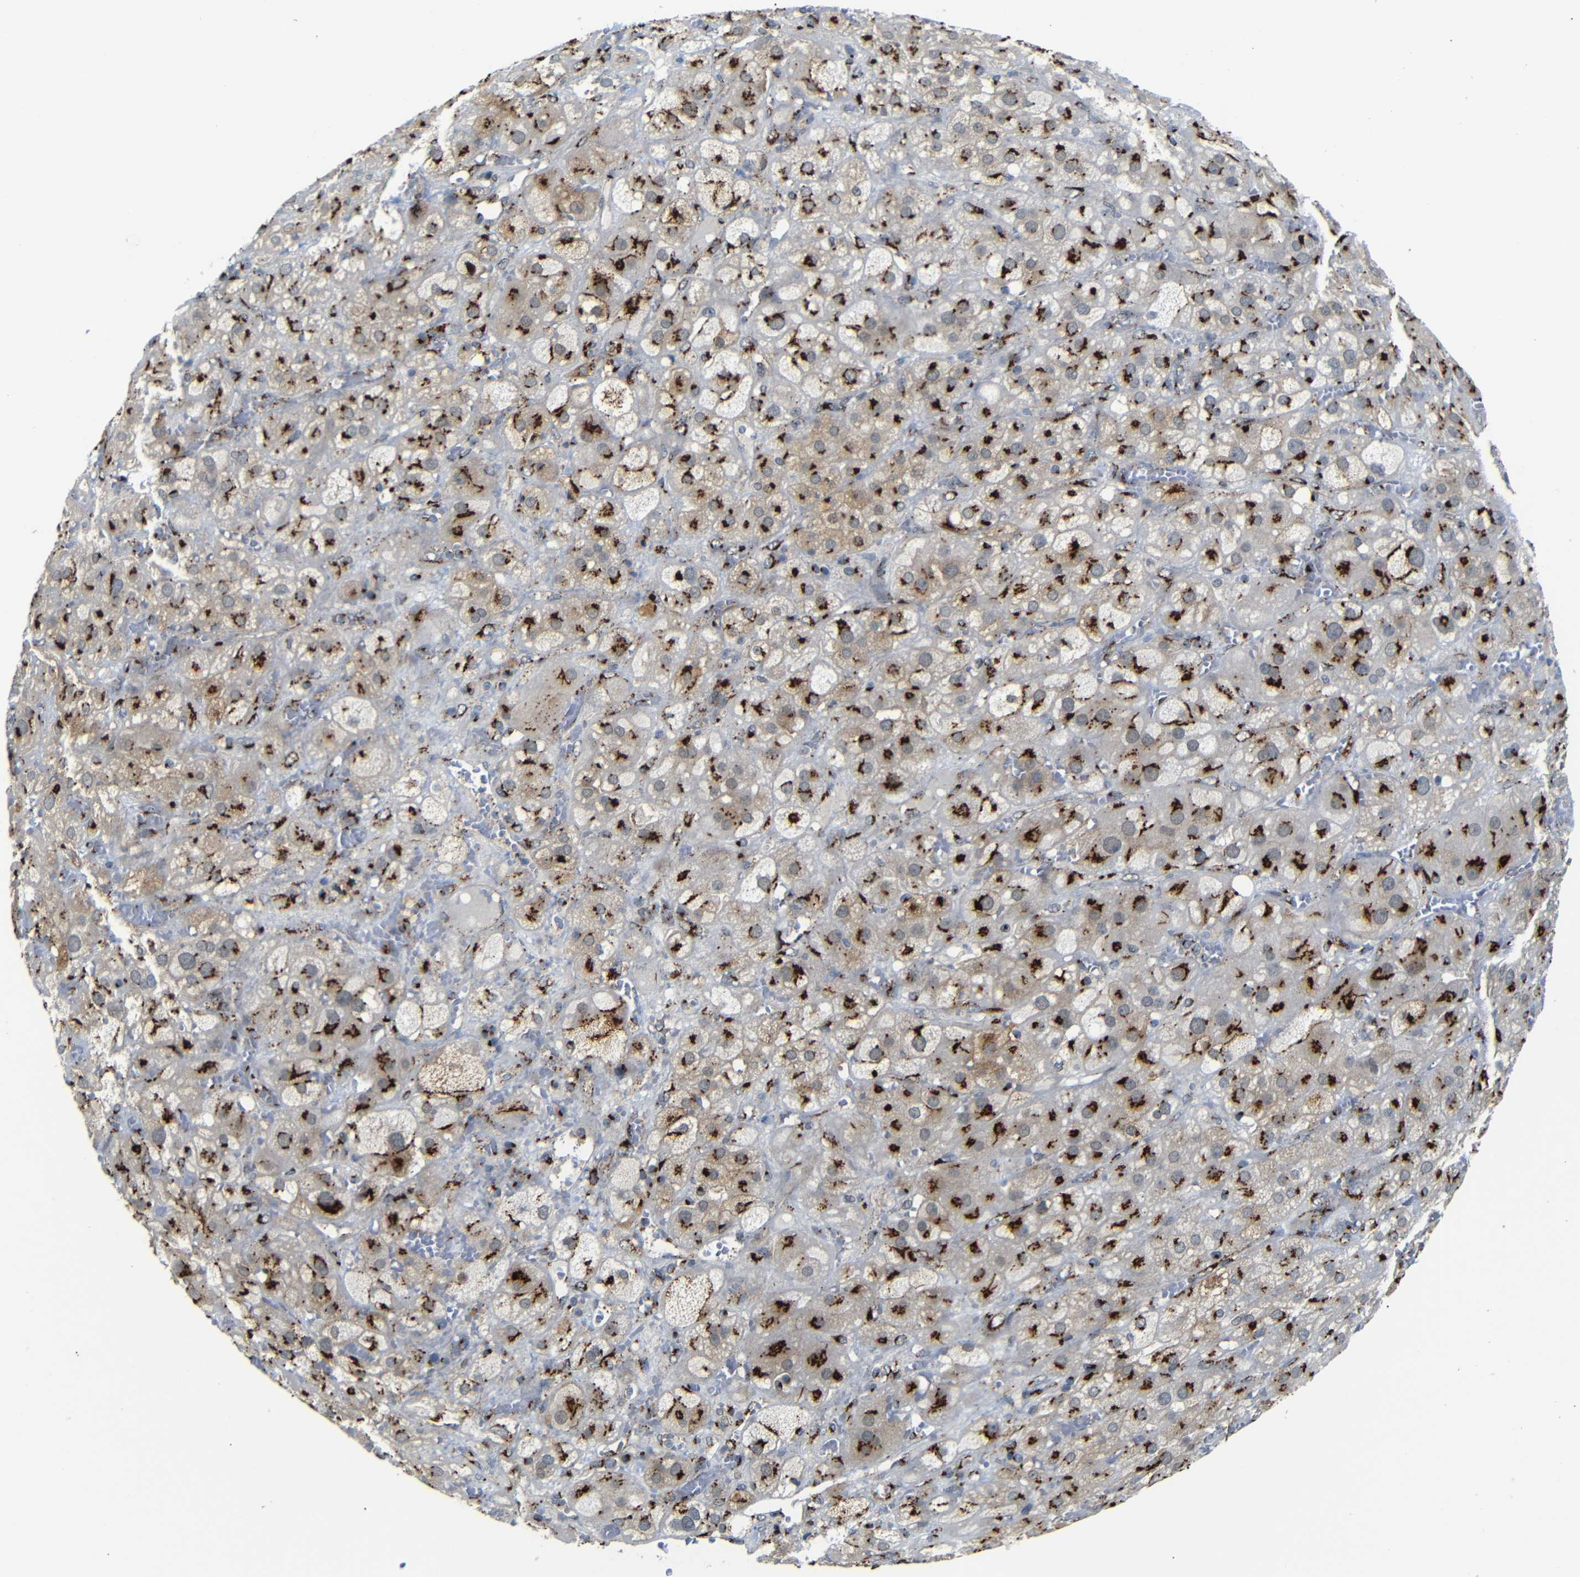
{"staining": {"intensity": "strong", "quantity": ">75%", "location": "cytoplasmic/membranous"}, "tissue": "adrenal gland", "cell_type": "Glandular cells", "image_type": "normal", "snomed": [{"axis": "morphology", "description": "Normal tissue, NOS"}, {"axis": "topography", "description": "Adrenal gland"}], "caption": "Protein expression analysis of benign adrenal gland displays strong cytoplasmic/membranous positivity in about >75% of glandular cells.", "gene": "TGOLN2", "patient": {"sex": "female", "age": 47}}